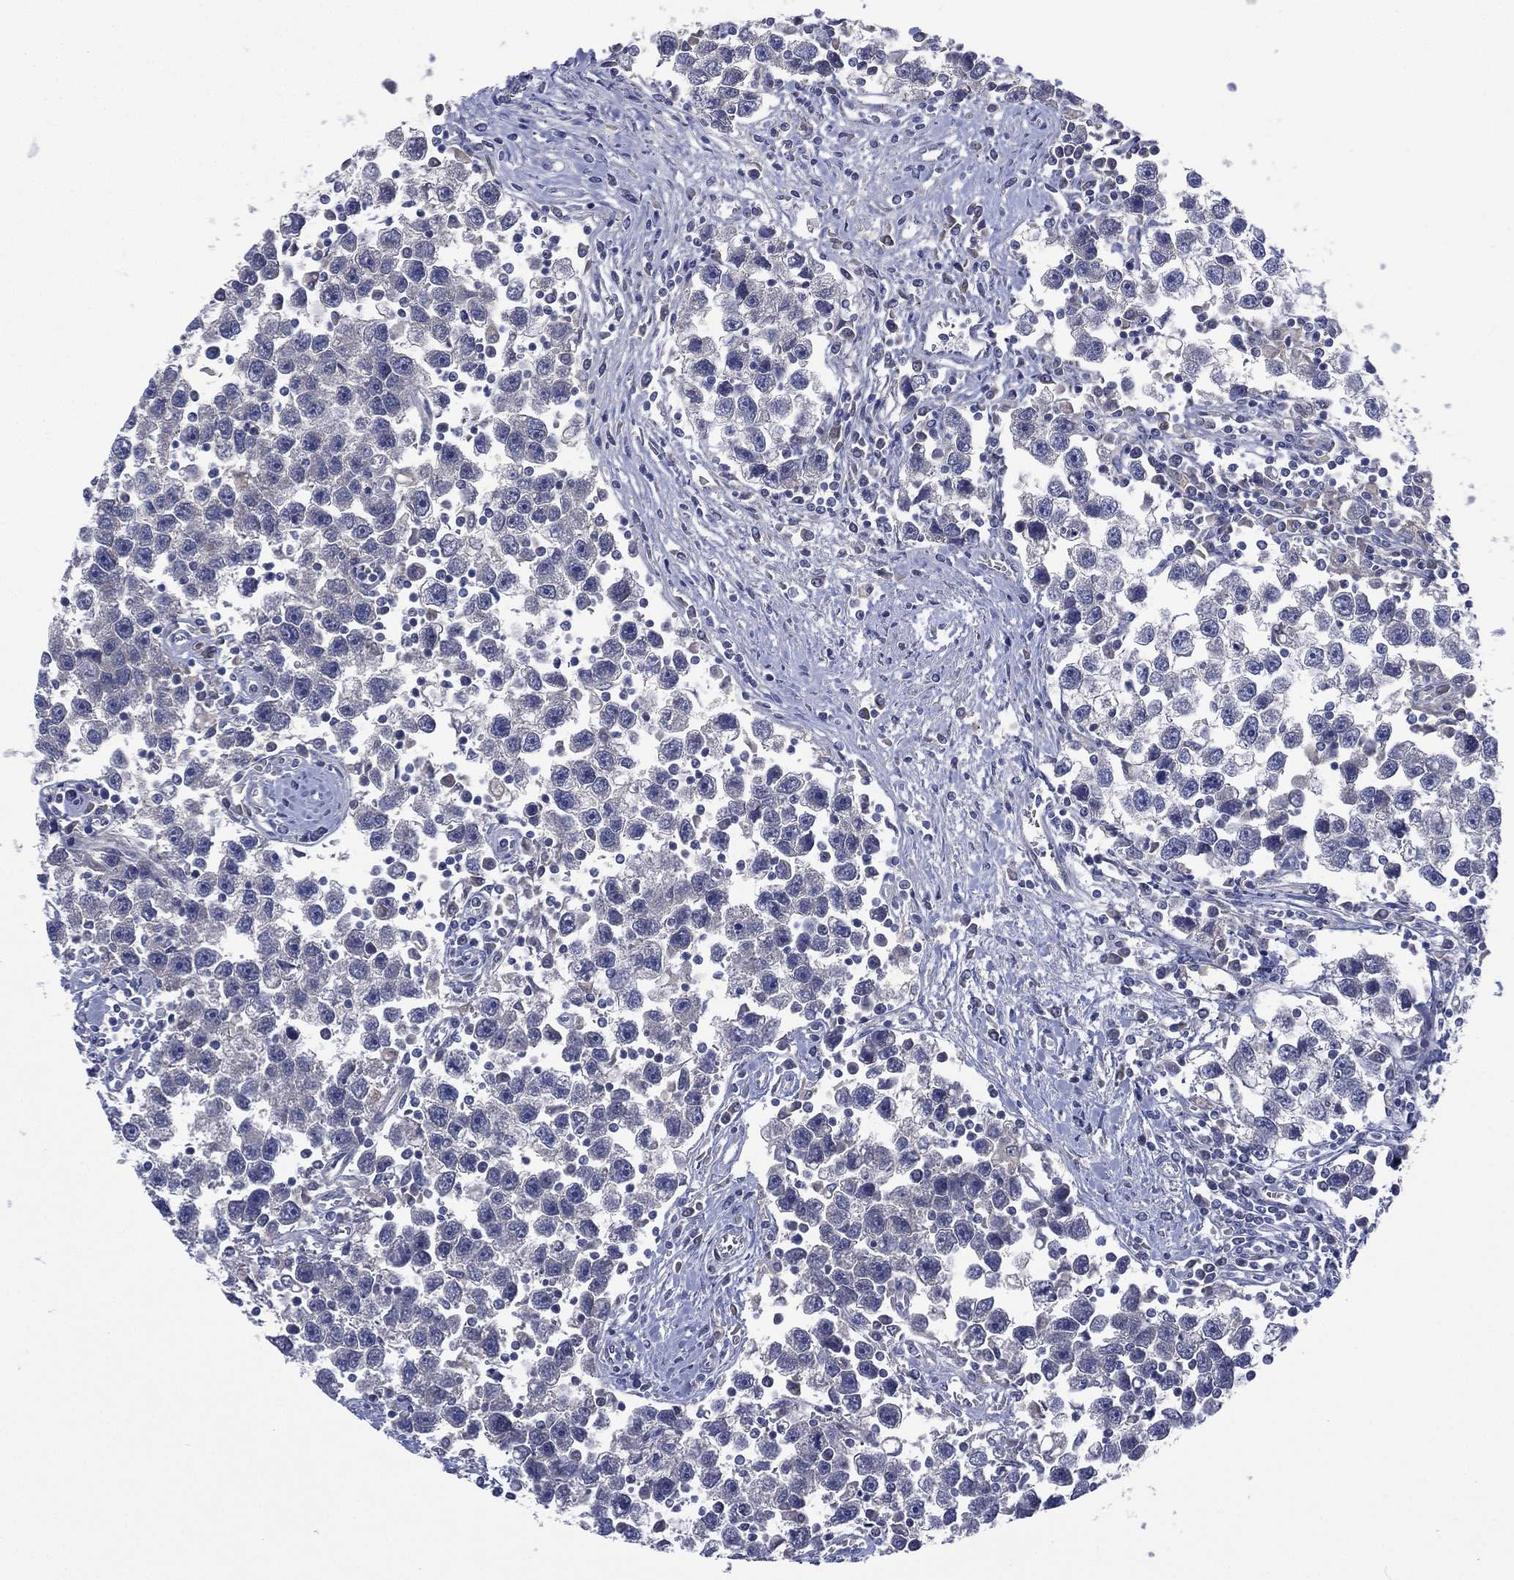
{"staining": {"intensity": "negative", "quantity": "none", "location": "none"}, "tissue": "testis cancer", "cell_type": "Tumor cells", "image_type": "cancer", "snomed": [{"axis": "morphology", "description": "Seminoma, NOS"}, {"axis": "topography", "description": "Testis"}], "caption": "IHC photomicrograph of neoplastic tissue: testis cancer stained with DAB (3,3'-diaminobenzidine) shows no significant protein staining in tumor cells.", "gene": "MPP7", "patient": {"sex": "male", "age": 30}}